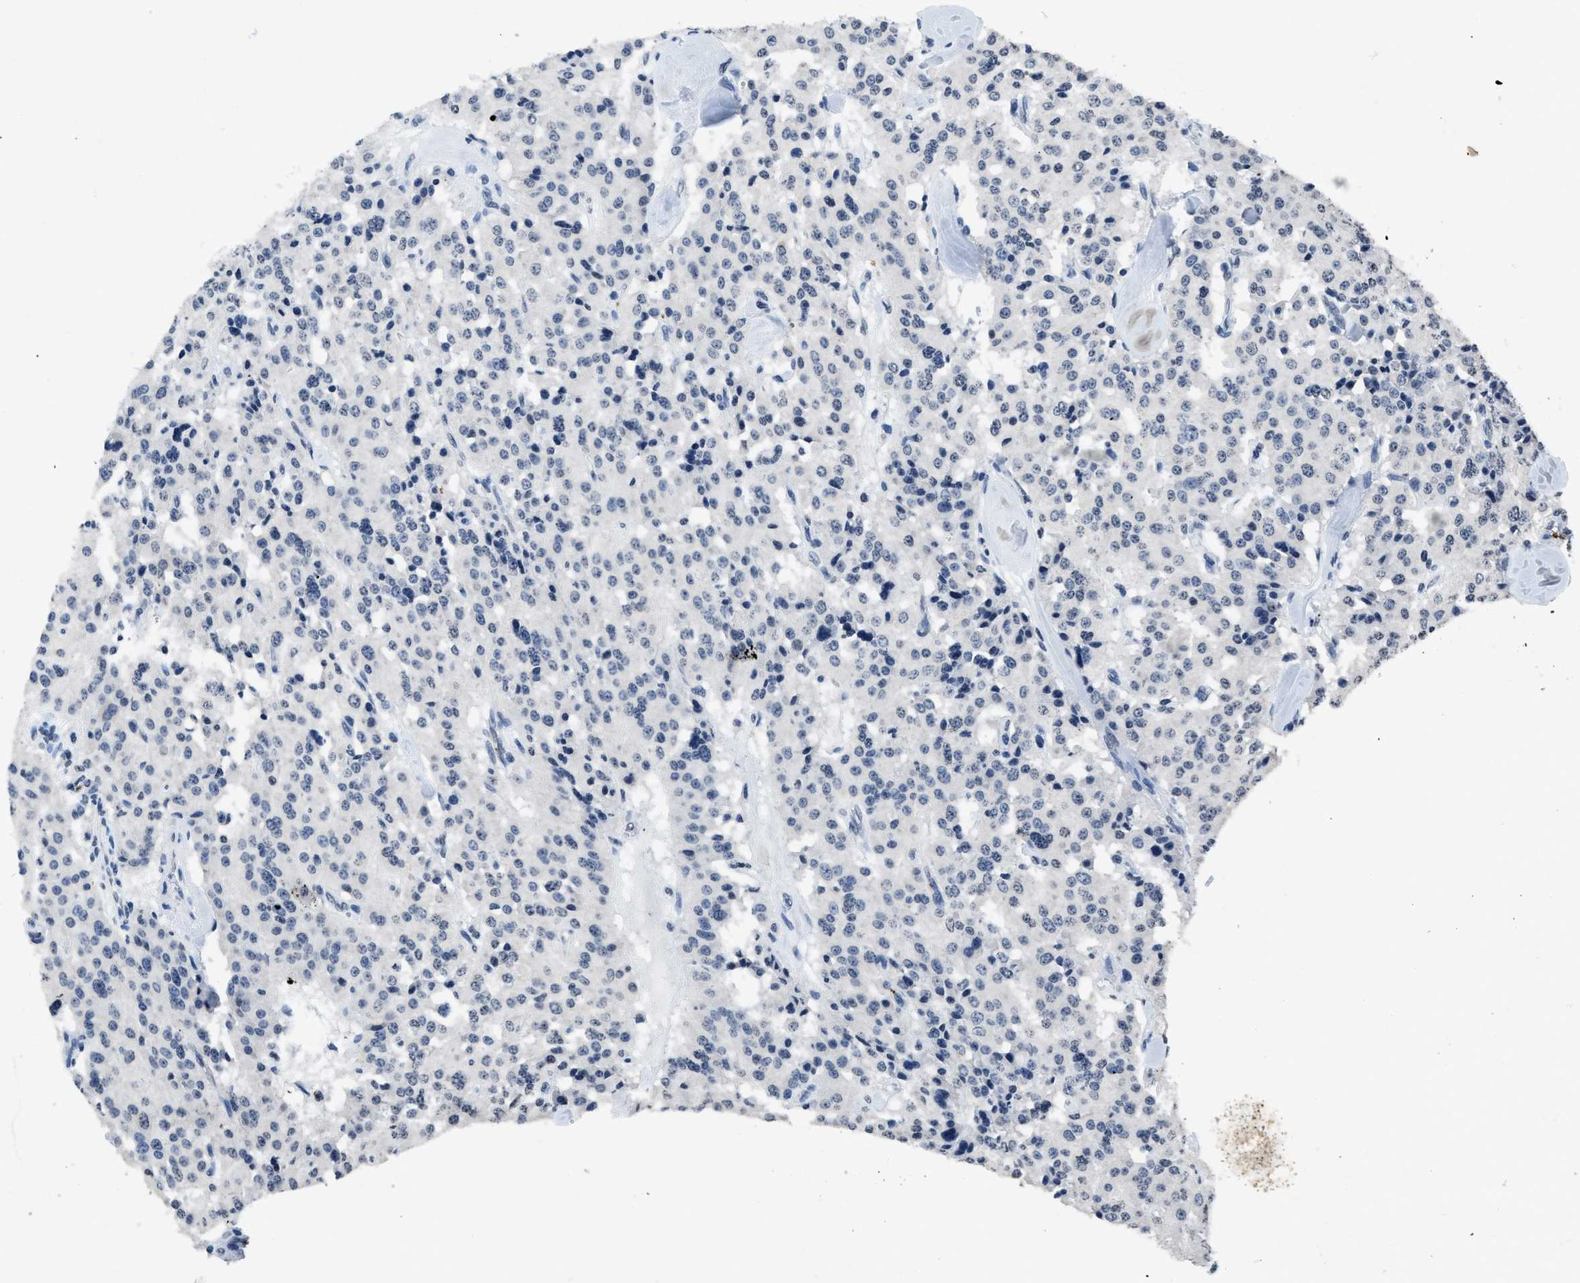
{"staining": {"intensity": "negative", "quantity": "none", "location": "none"}, "tissue": "carcinoid", "cell_type": "Tumor cells", "image_type": "cancer", "snomed": [{"axis": "morphology", "description": "Carcinoid, malignant, NOS"}, {"axis": "topography", "description": "Lung"}], "caption": "There is no significant staining in tumor cells of malignant carcinoid.", "gene": "ITGA2B", "patient": {"sex": "male", "age": 30}}